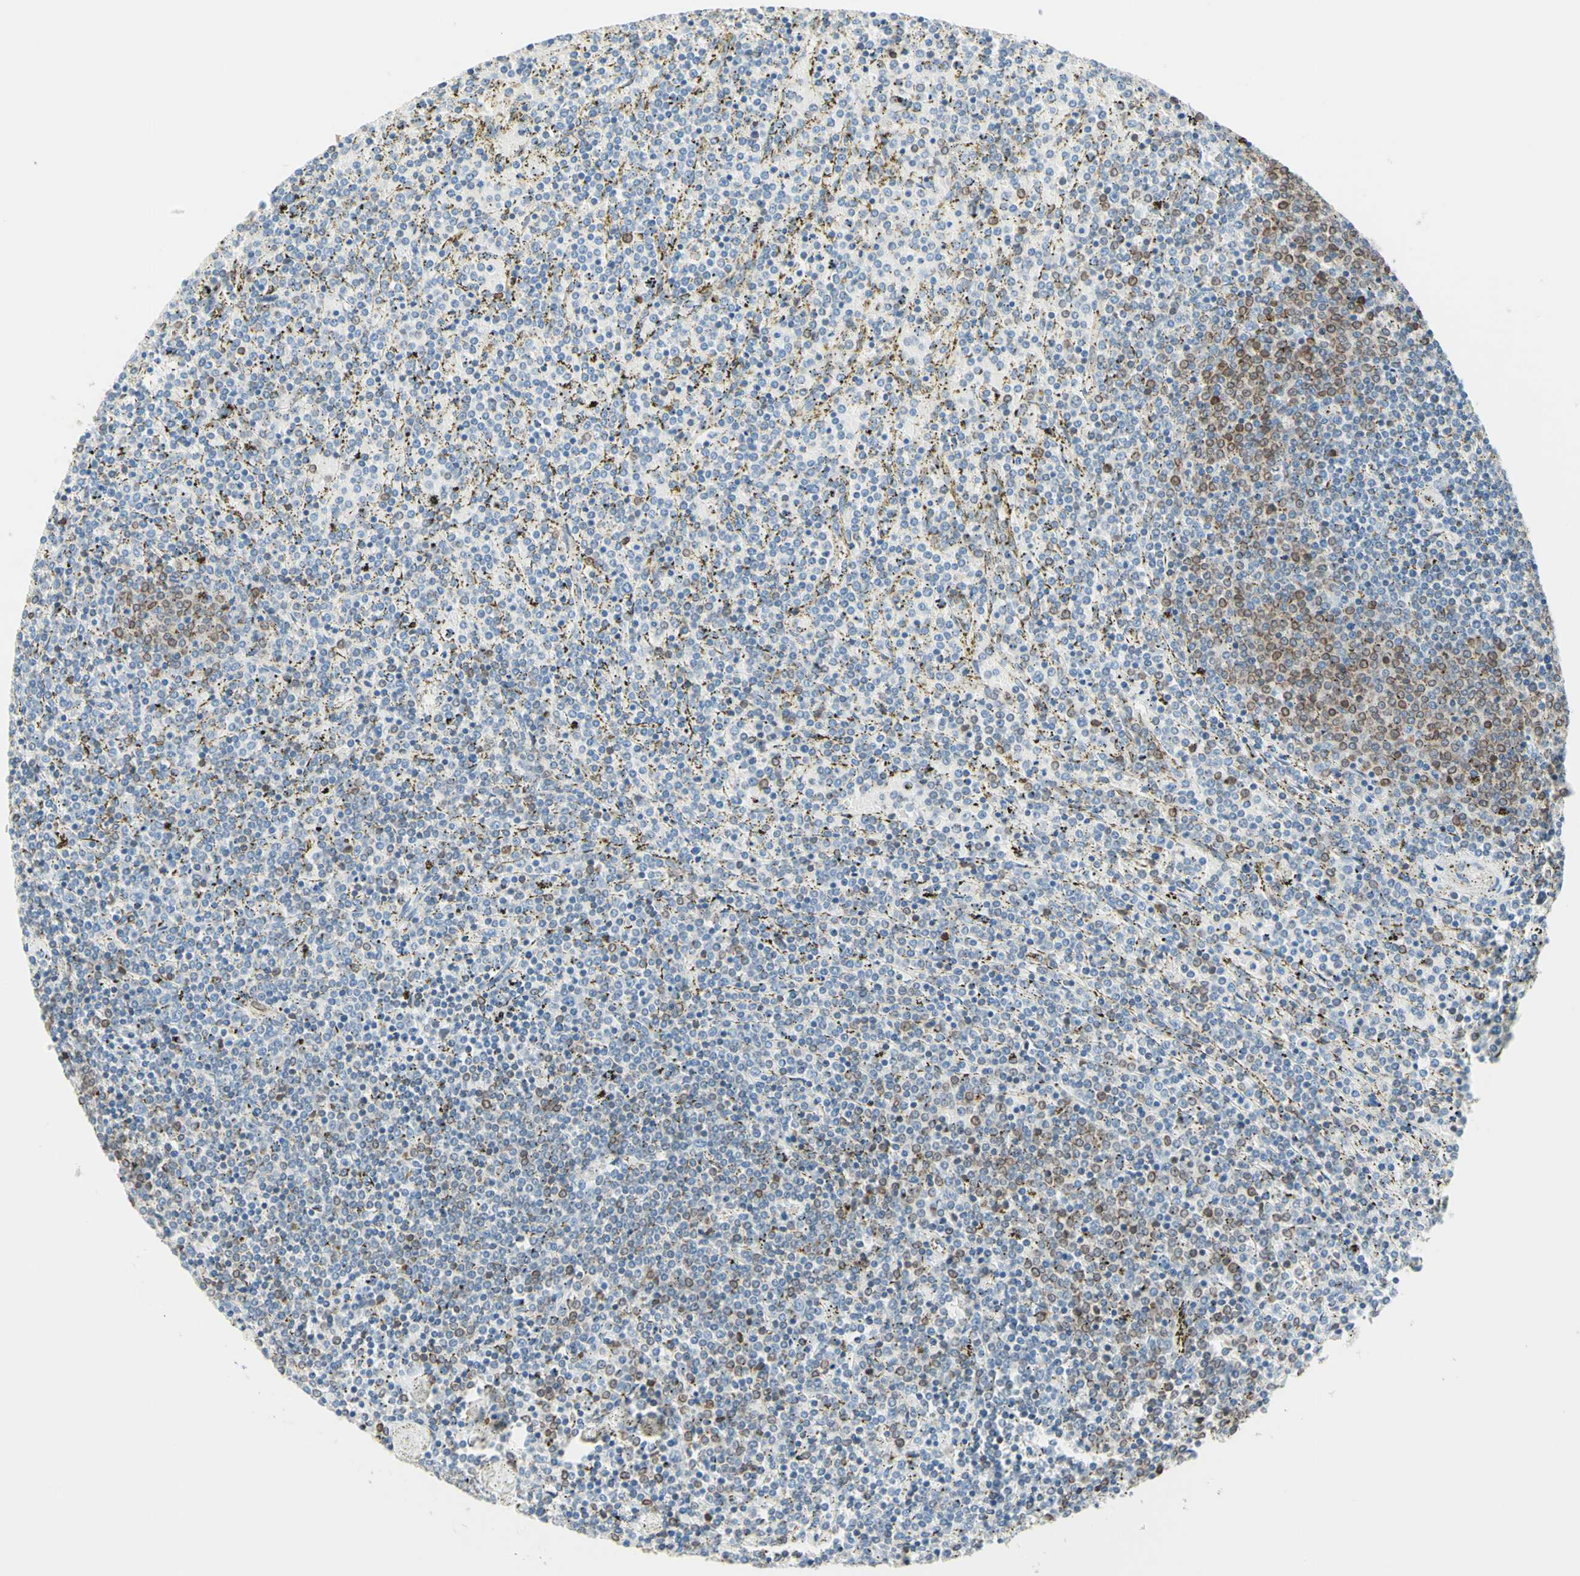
{"staining": {"intensity": "negative", "quantity": "none", "location": "none"}, "tissue": "lymphoma", "cell_type": "Tumor cells", "image_type": "cancer", "snomed": [{"axis": "morphology", "description": "Malignant lymphoma, non-Hodgkin's type, Low grade"}, {"axis": "topography", "description": "Spleen"}], "caption": "Immunohistochemistry histopathology image of human lymphoma stained for a protein (brown), which displays no positivity in tumor cells.", "gene": "TRAF2", "patient": {"sex": "female", "age": 77}}